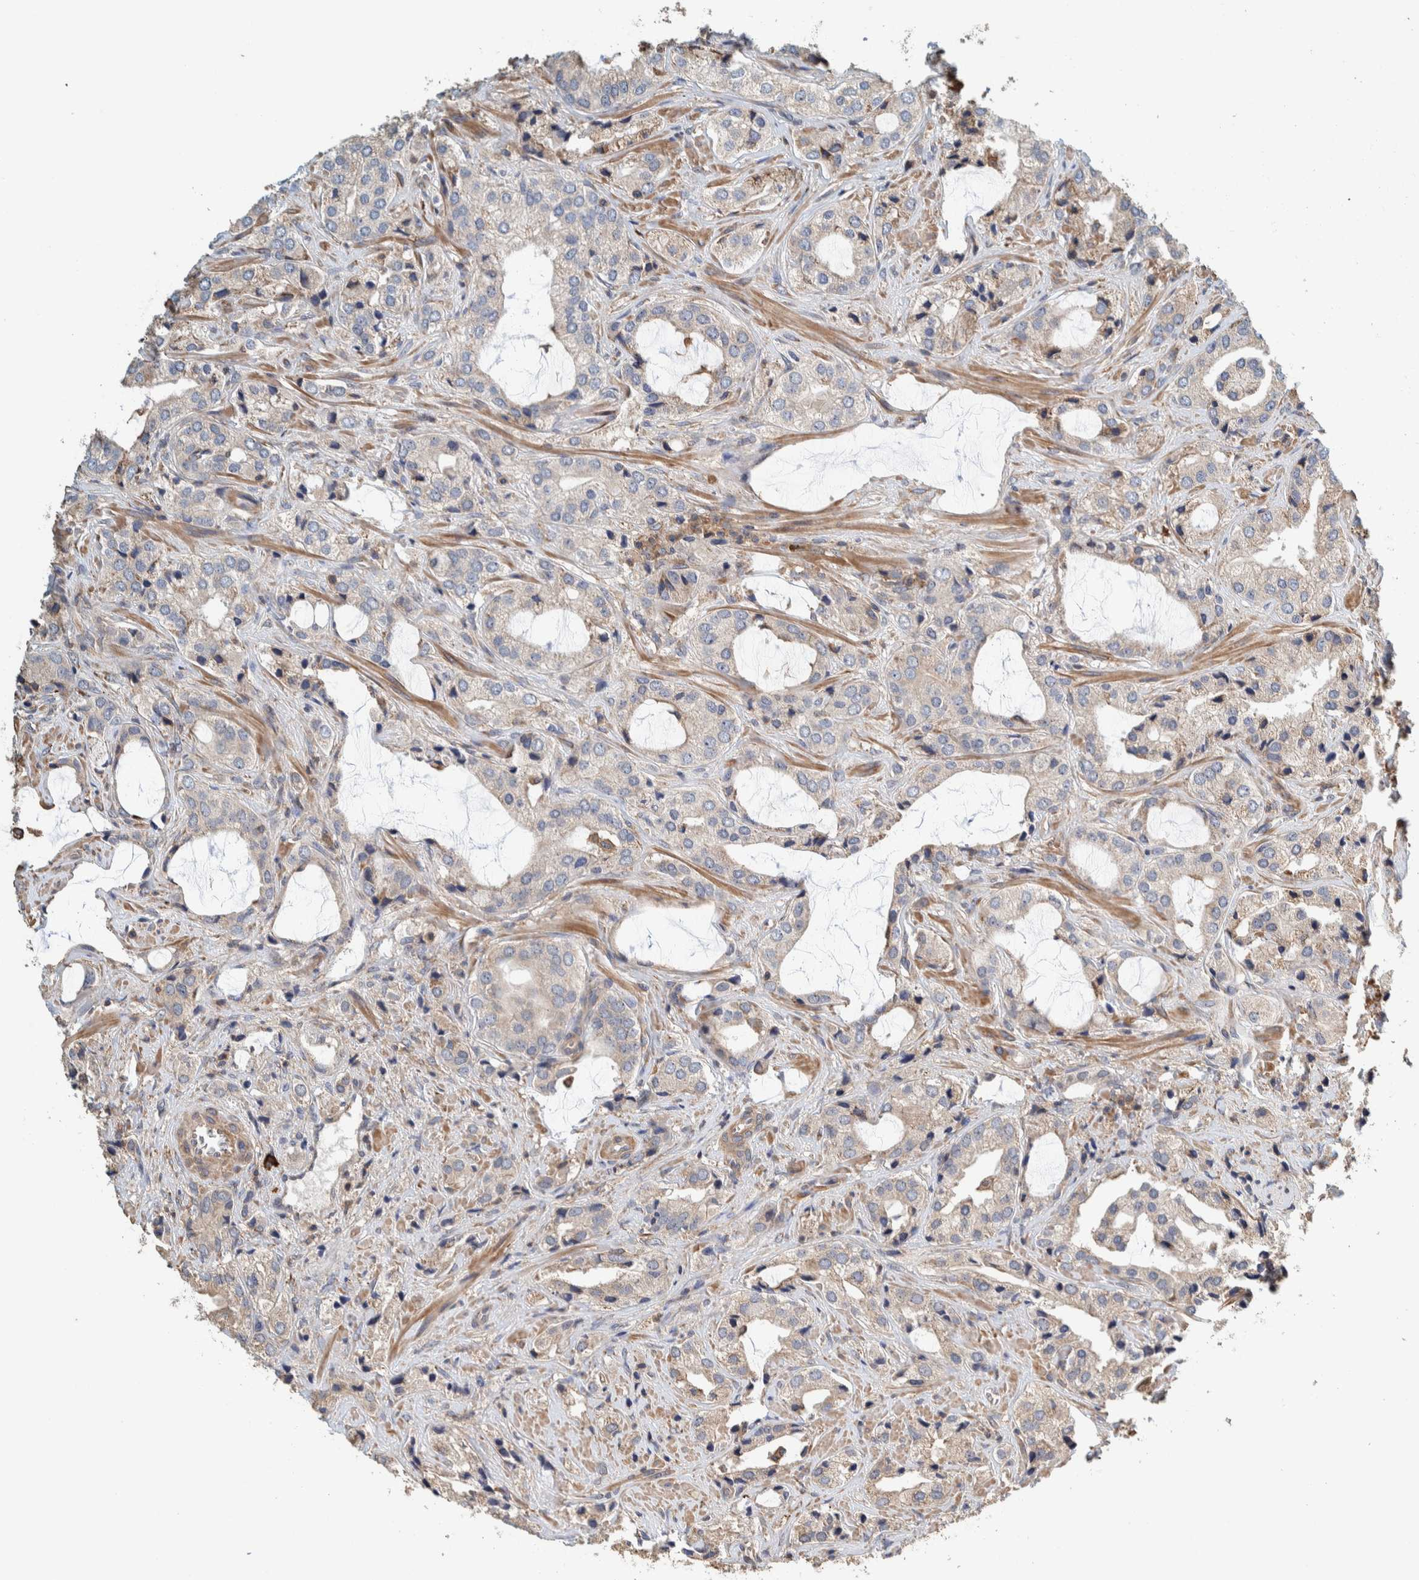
{"staining": {"intensity": "weak", "quantity": "<25%", "location": "cytoplasmic/membranous"}, "tissue": "prostate cancer", "cell_type": "Tumor cells", "image_type": "cancer", "snomed": [{"axis": "morphology", "description": "Adenocarcinoma, High grade"}, {"axis": "topography", "description": "Prostate"}], "caption": "Photomicrograph shows no significant protein positivity in tumor cells of prostate cancer (adenocarcinoma (high-grade)).", "gene": "PLA2G3", "patient": {"sex": "male", "age": 66}}